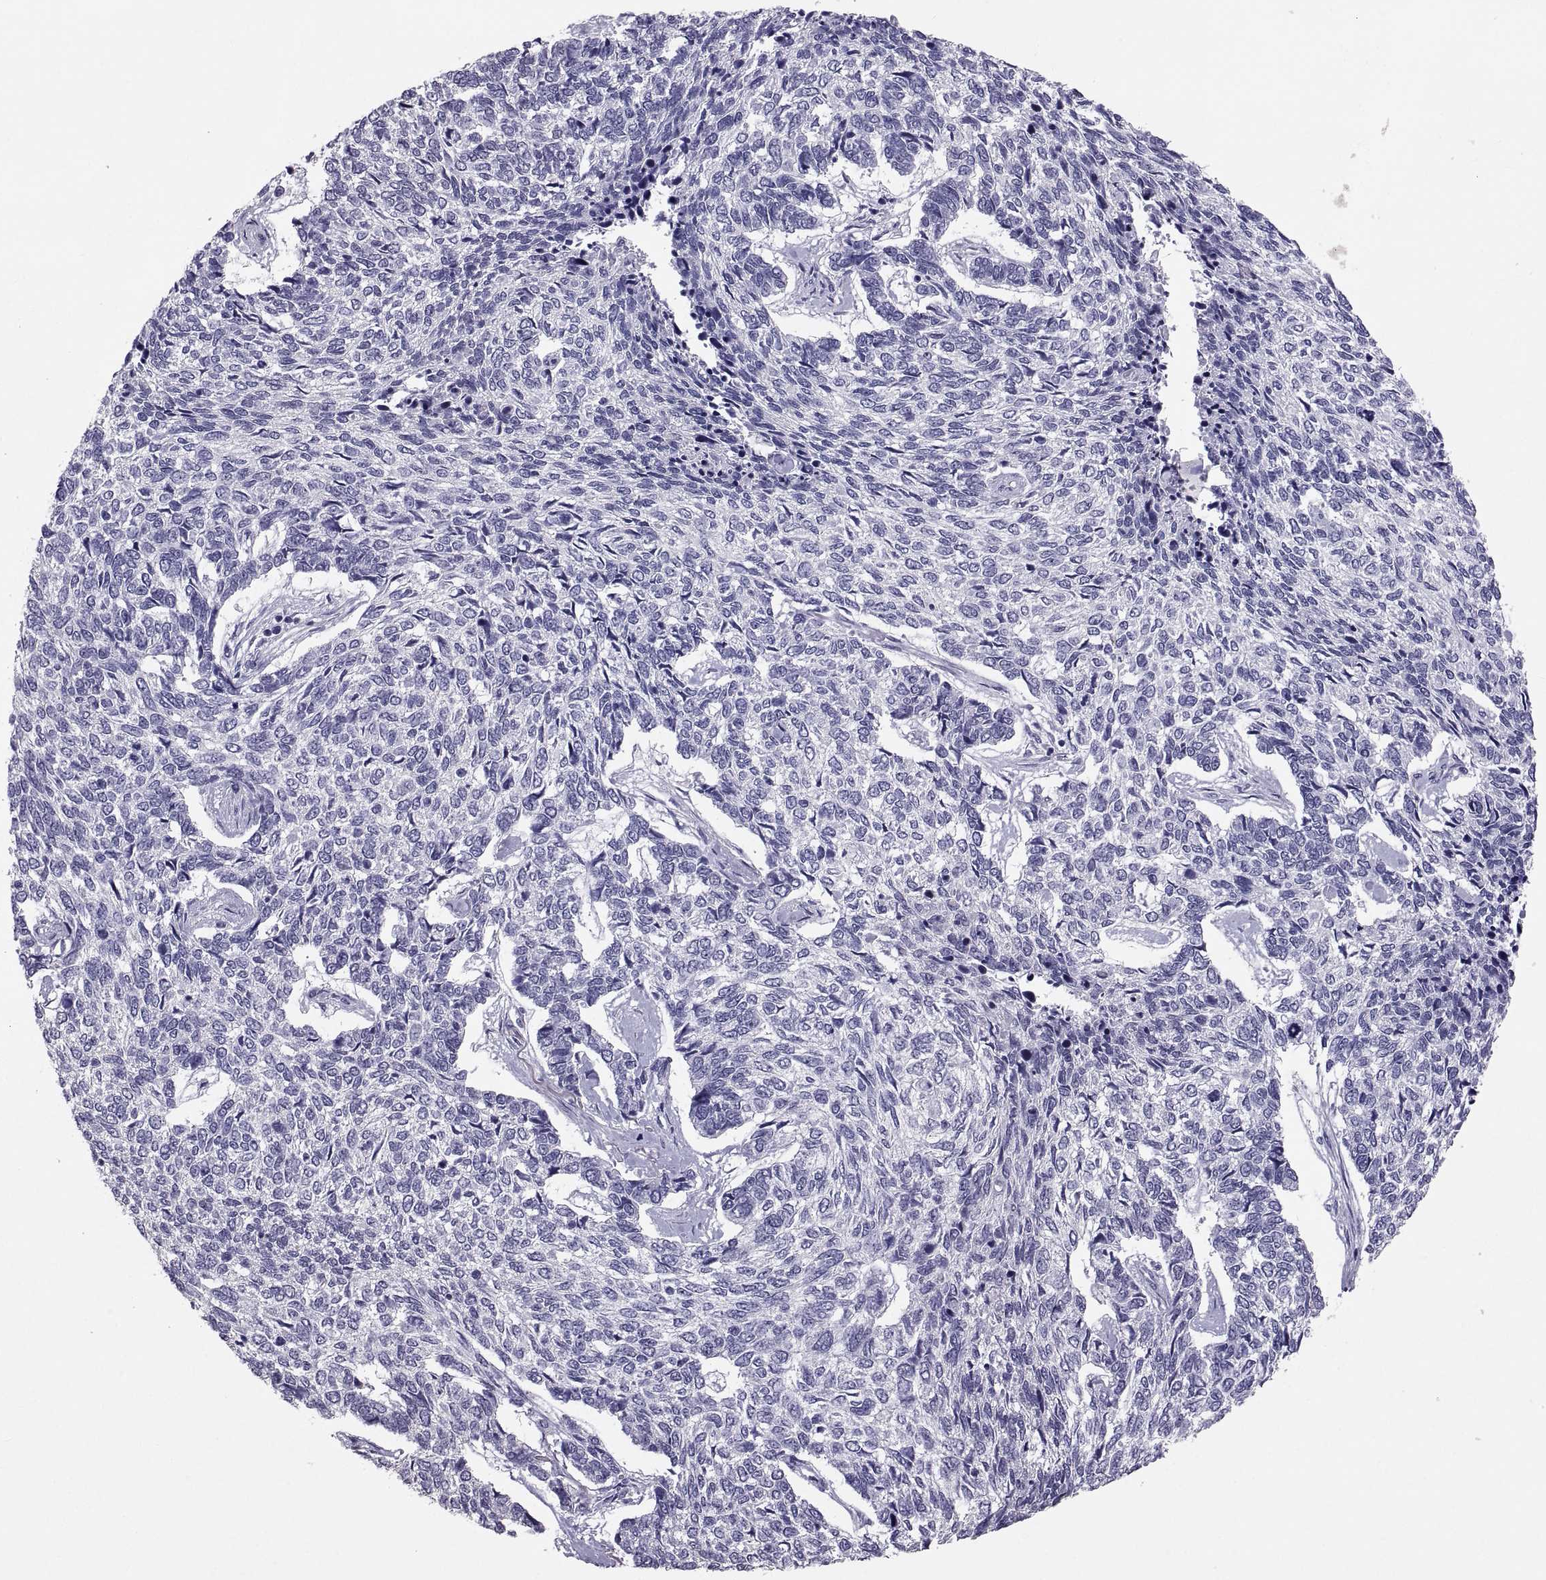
{"staining": {"intensity": "negative", "quantity": "none", "location": "none"}, "tissue": "skin cancer", "cell_type": "Tumor cells", "image_type": "cancer", "snomed": [{"axis": "morphology", "description": "Basal cell carcinoma"}, {"axis": "topography", "description": "Skin"}], "caption": "This is a photomicrograph of immunohistochemistry (IHC) staining of skin basal cell carcinoma, which shows no staining in tumor cells.", "gene": "IGSF1", "patient": {"sex": "female", "age": 65}}